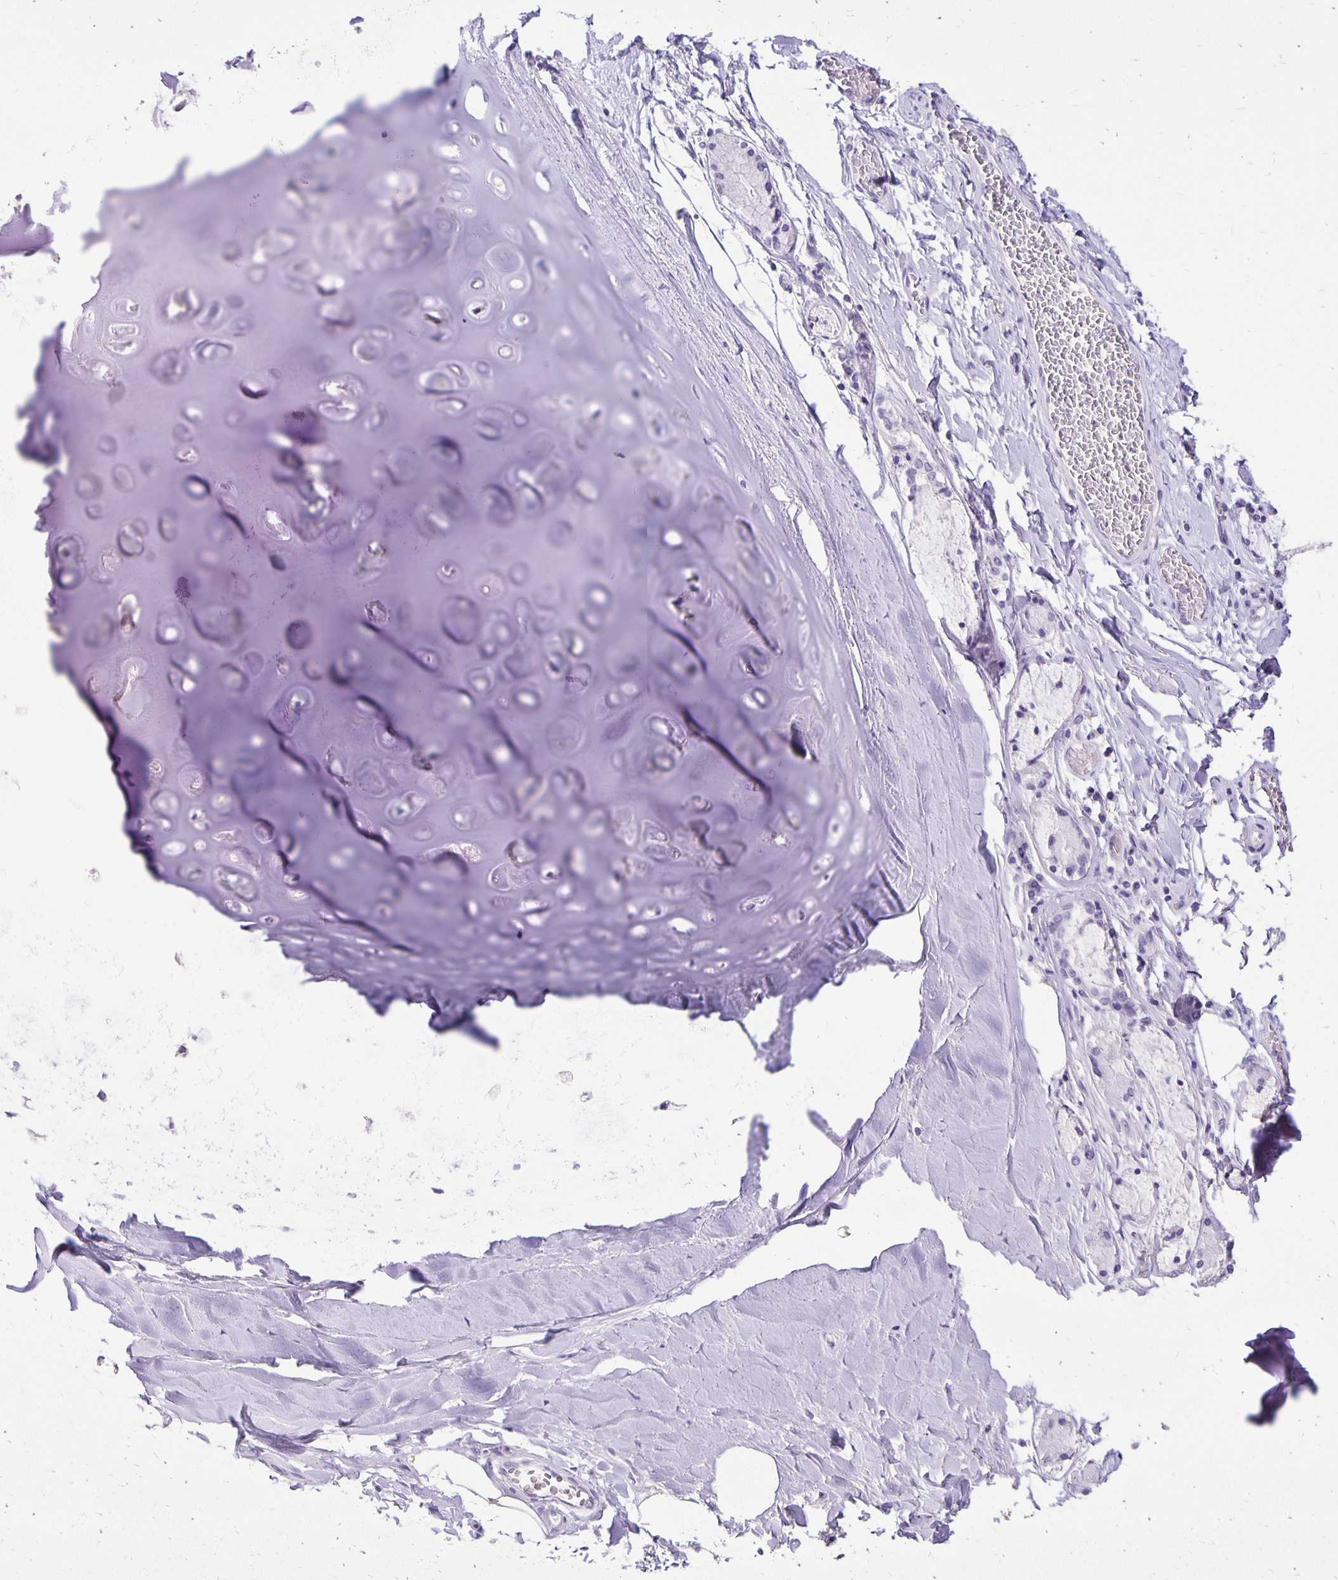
{"staining": {"intensity": "negative", "quantity": "none", "location": "none"}, "tissue": "adipose tissue", "cell_type": "Adipocytes", "image_type": "normal", "snomed": [{"axis": "morphology", "description": "Normal tissue, NOS"}, {"axis": "topography", "description": "Cartilage tissue"}, {"axis": "topography", "description": "Bronchus"}, {"axis": "topography", "description": "Peripheral nerve tissue"}], "caption": "Immunohistochemical staining of benign human adipose tissue demonstrates no significant staining in adipocytes. (Brightfield microscopy of DAB (3,3'-diaminobenzidine) immunohistochemistry at high magnification).", "gene": "ANKRD45", "patient": {"sex": "male", "age": 67}}